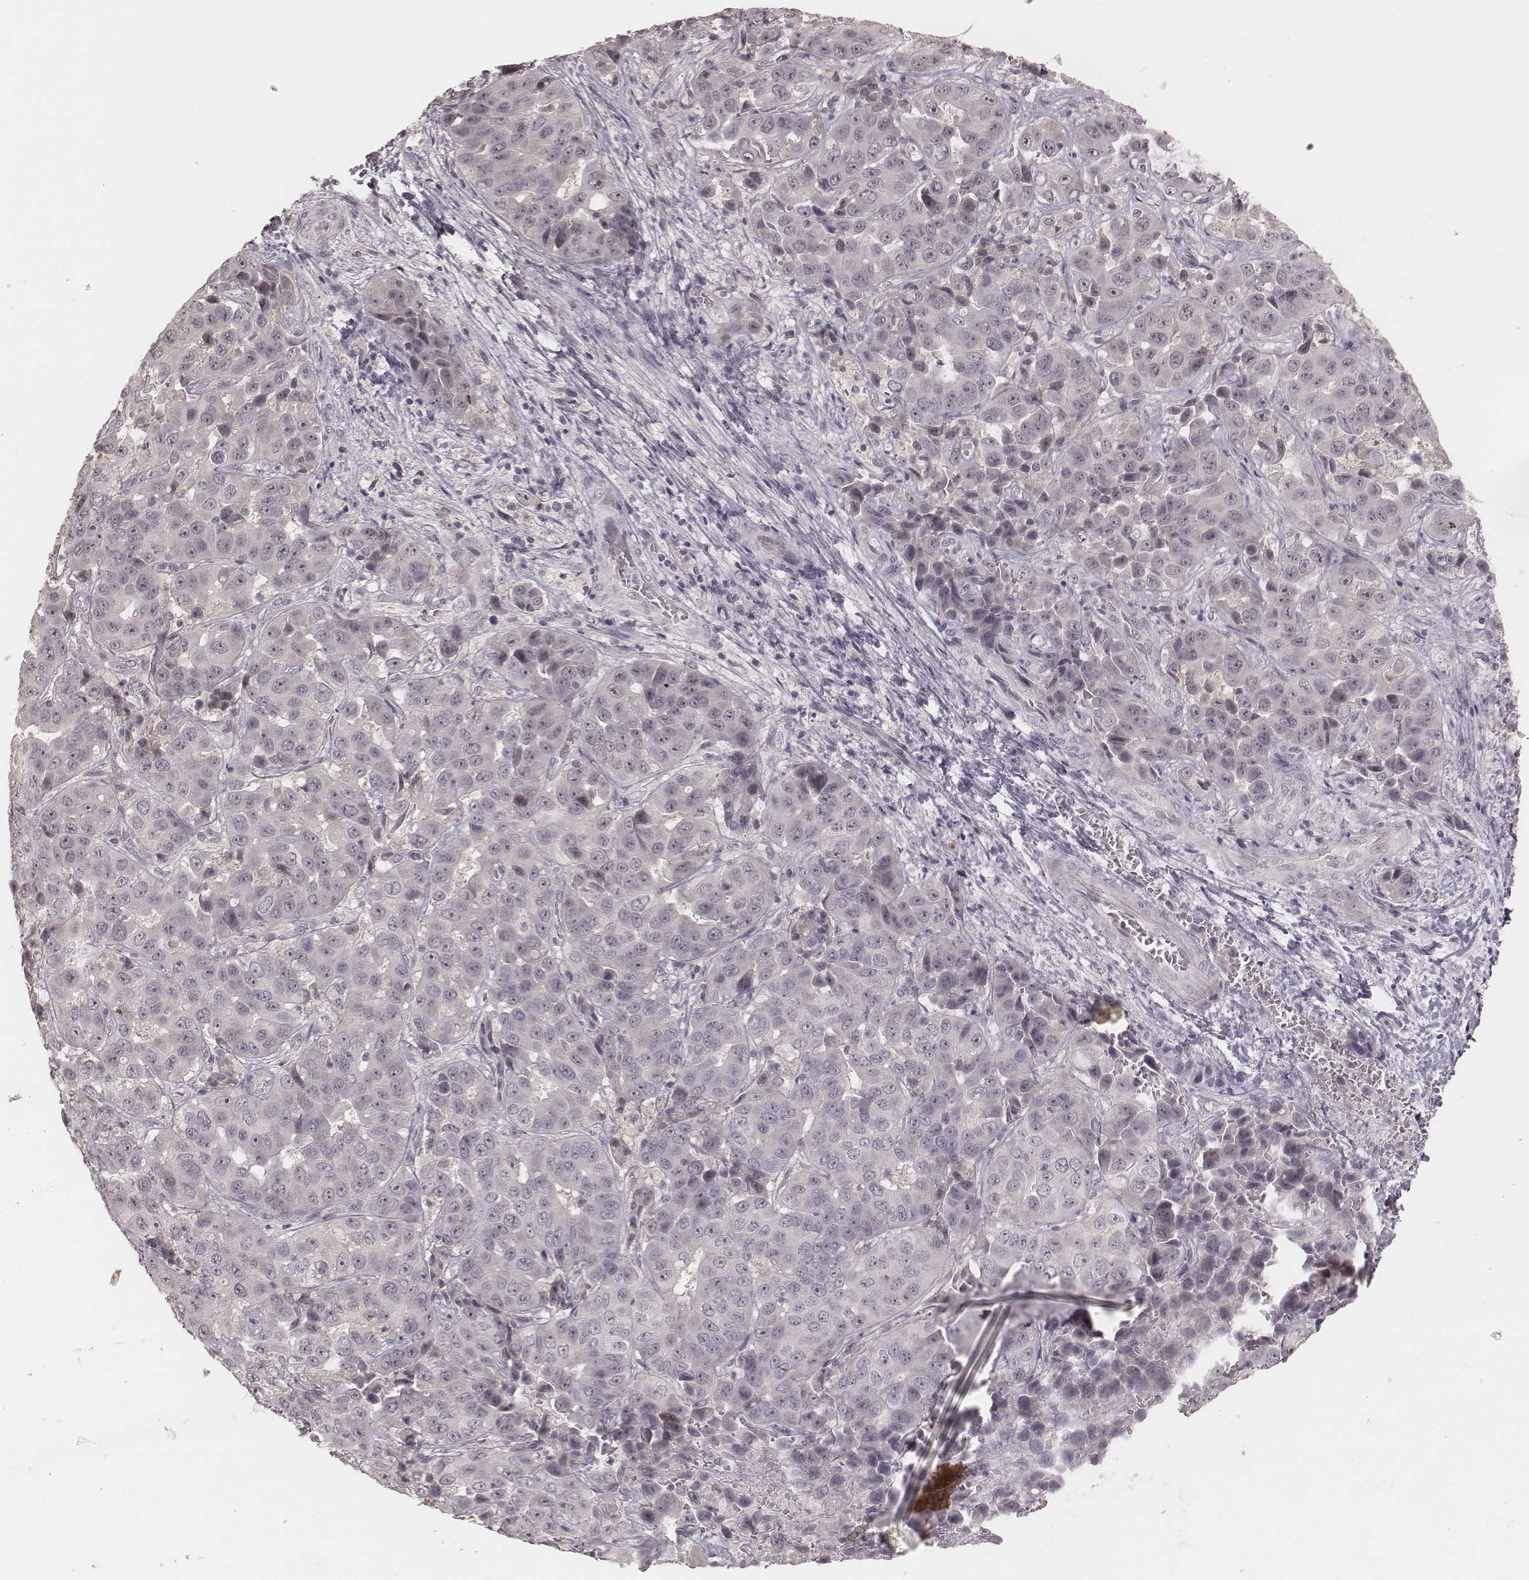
{"staining": {"intensity": "negative", "quantity": "none", "location": "none"}, "tissue": "liver cancer", "cell_type": "Tumor cells", "image_type": "cancer", "snomed": [{"axis": "morphology", "description": "Cholangiocarcinoma"}, {"axis": "topography", "description": "Liver"}], "caption": "Cholangiocarcinoma (liver) was stained to show a protein in brown. There is no significant positivity in tumor cells.", "gene": "FAM13B", "patient": {"sex": "female", "age": 52}}